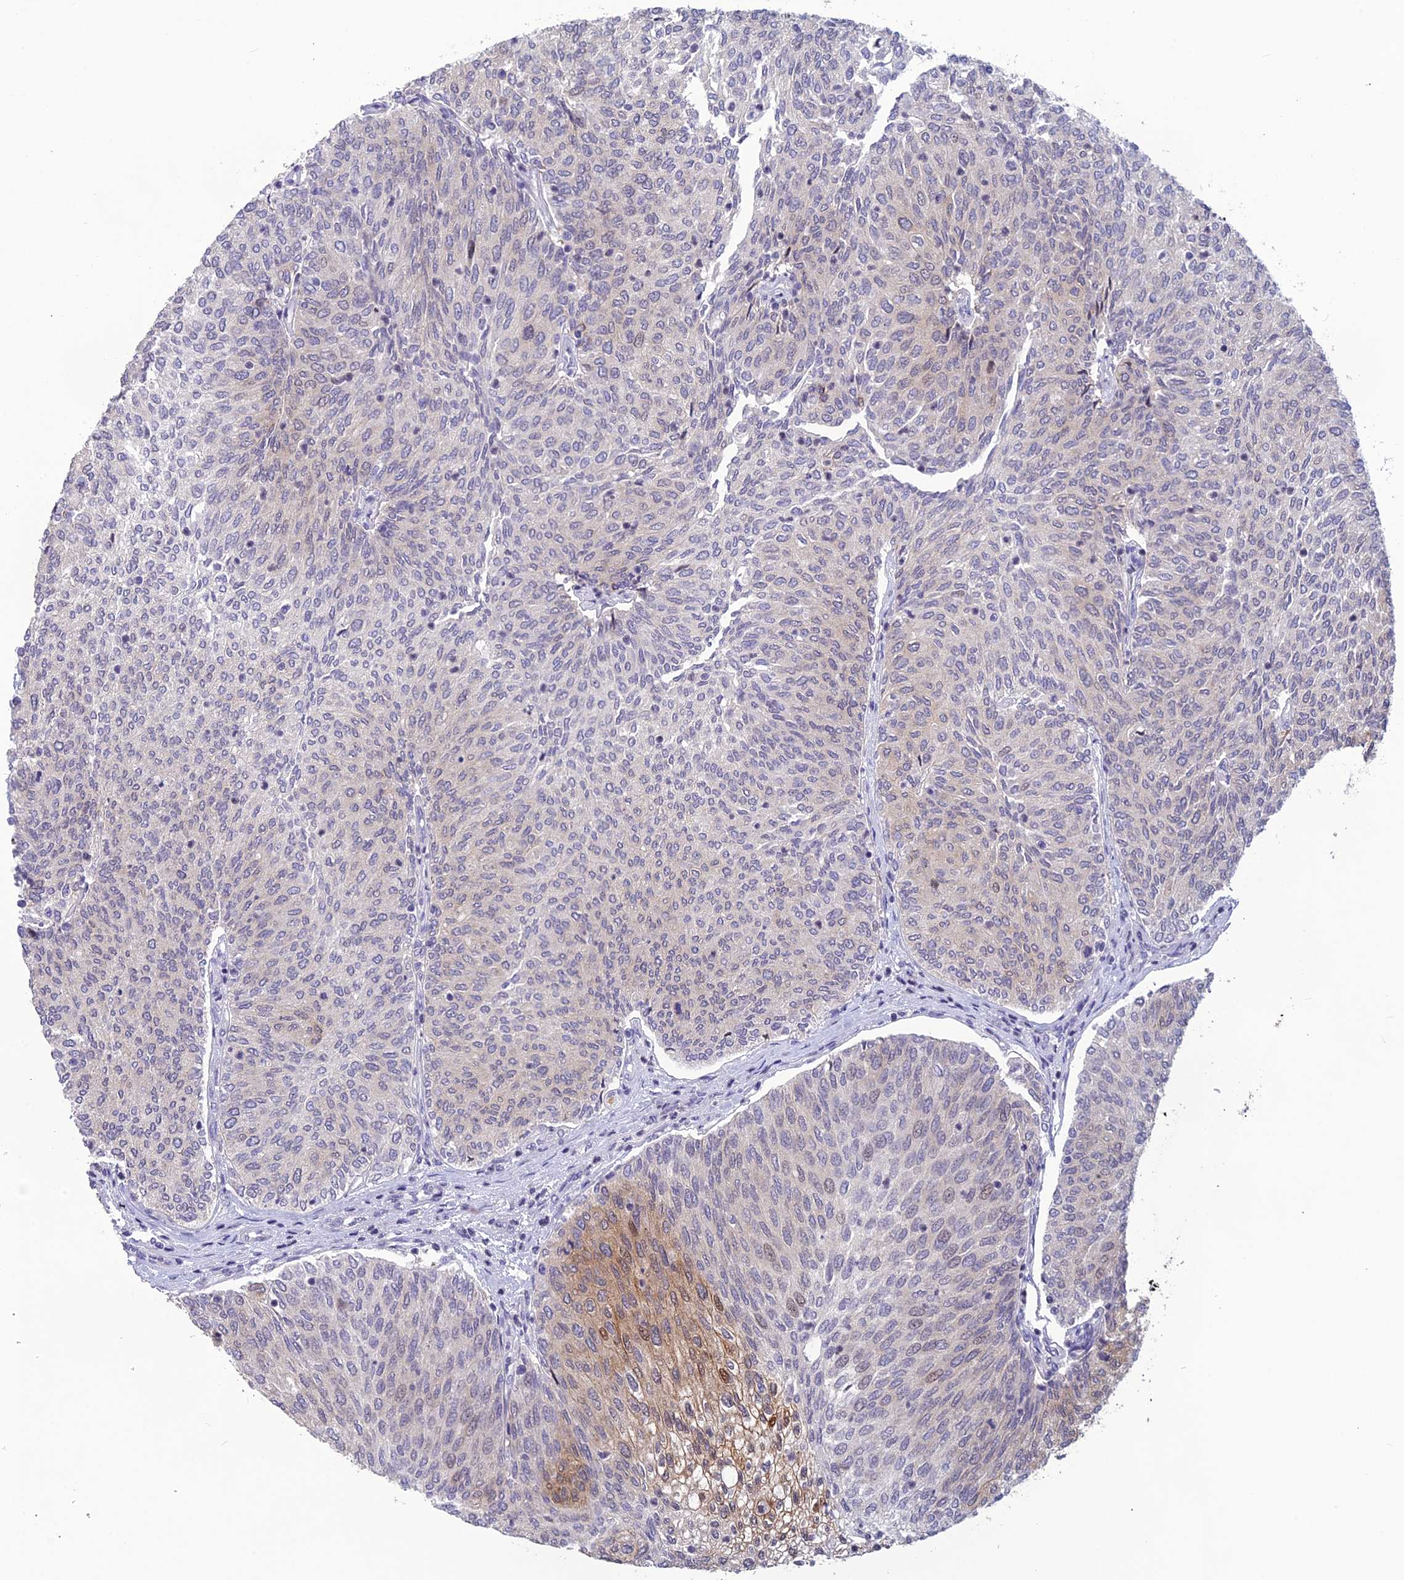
{"staining": {"intensity": "moderate", "quantity": "<25%", "location": "cytoplasmic/membranous"}, "tissue": "urothelial cancer", "cell_type": "Tumor cells", "image_type": "cancer", "snomed": [{"axis": "morphology", "description": "Urothelial carcinoma, High grade"}, {"axis": "topography", "description": "Urinary bladder"}], "caption": "Approximately <25% of tumor cells in human high-grade urothelial carcinoma exhibit moderate cytoplasmic/membranous protein expression as visualized by brown immunohistochemical staining.", "gene": "TMEM134", "patient": {"sex": "female", "age": 79}}